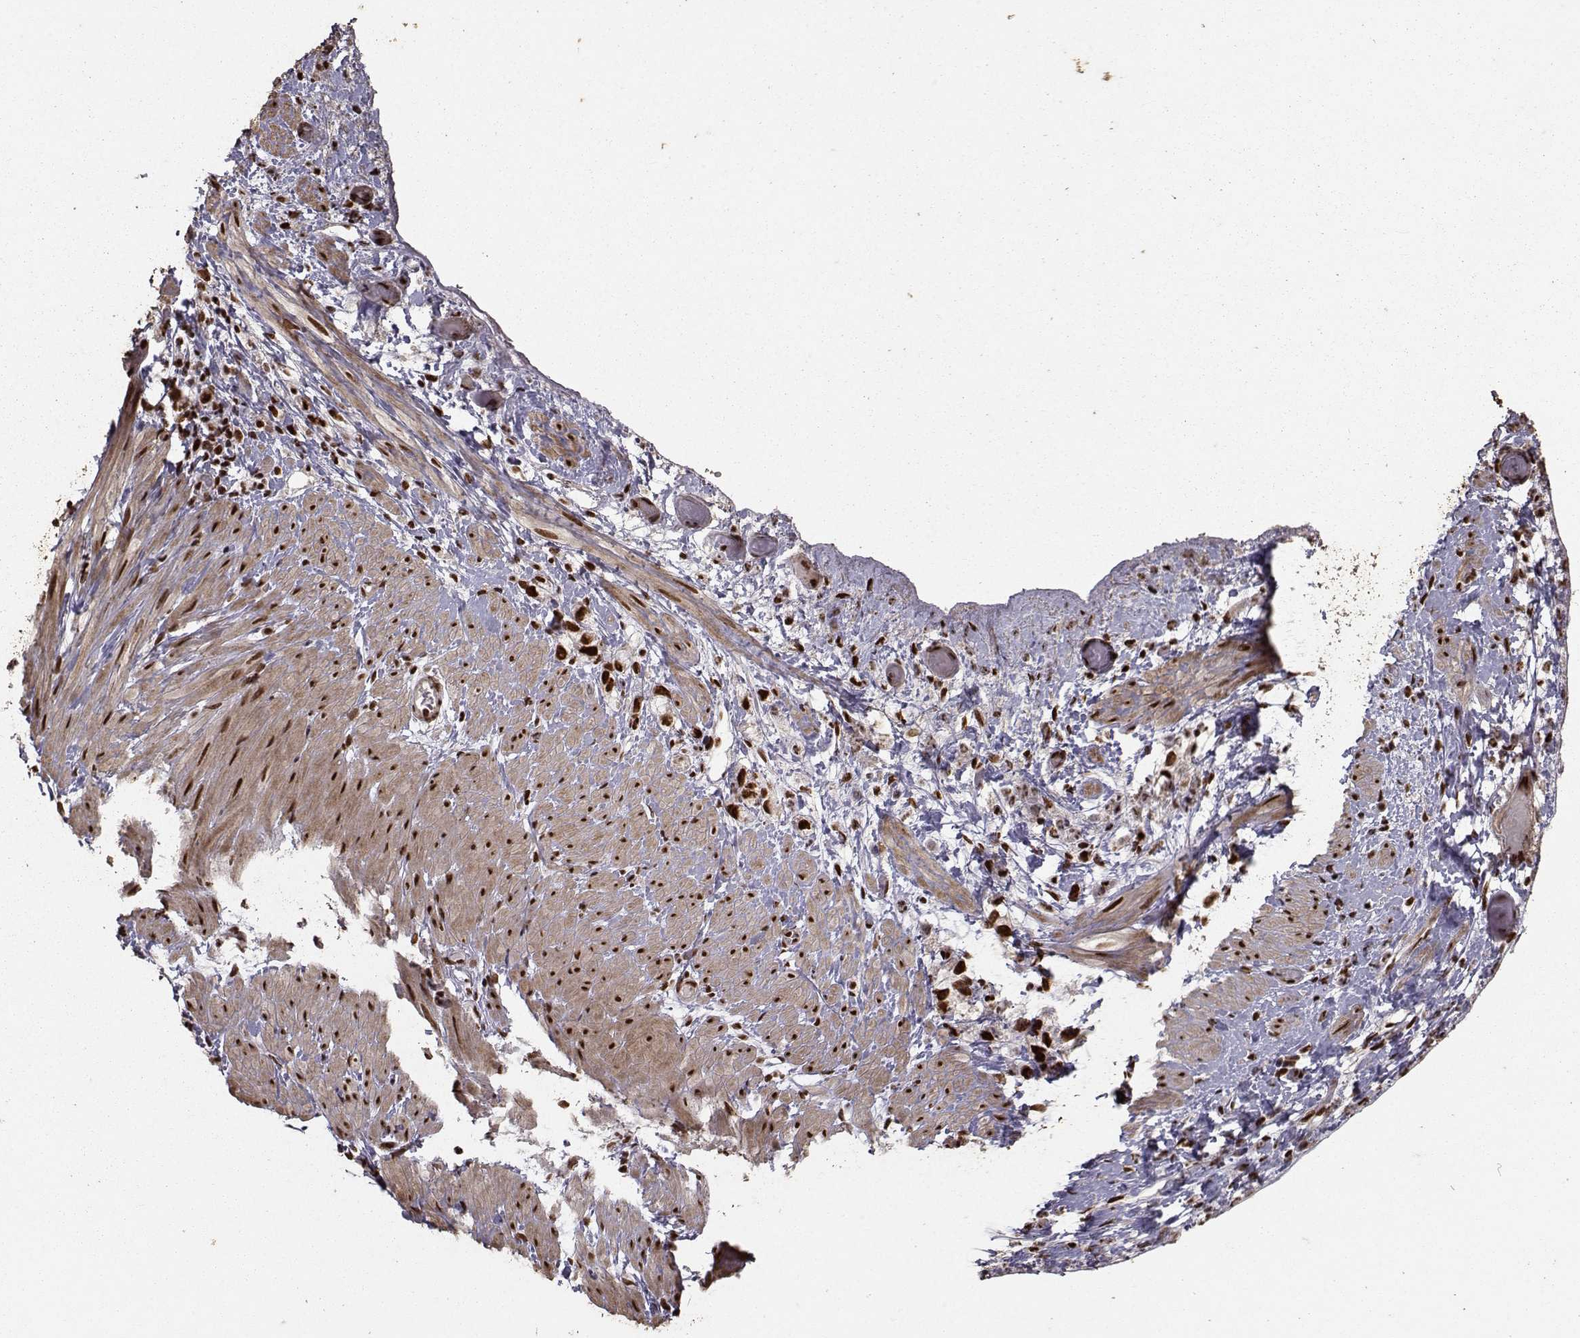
{"staining": {"intensity": "strong", "quantity": ">75%", "location": "nuclear"}, "tissue": "stomach cancer", "cell_type": "Tumor cells", "image_type": "cancer", "snomed": [{"axis": "morphology", "description": "Adenocarcinoma, NOS"}, {"axis": "topography", "description": "Stomach"}], "caption": "This micrograph shows IHC staining of adenocarcinoma (stomach), with high strong nuclear positivity in approximately >75% of tumor cells.", "gene": "SF1", "patient": {"sex": "female", "age": 59}}